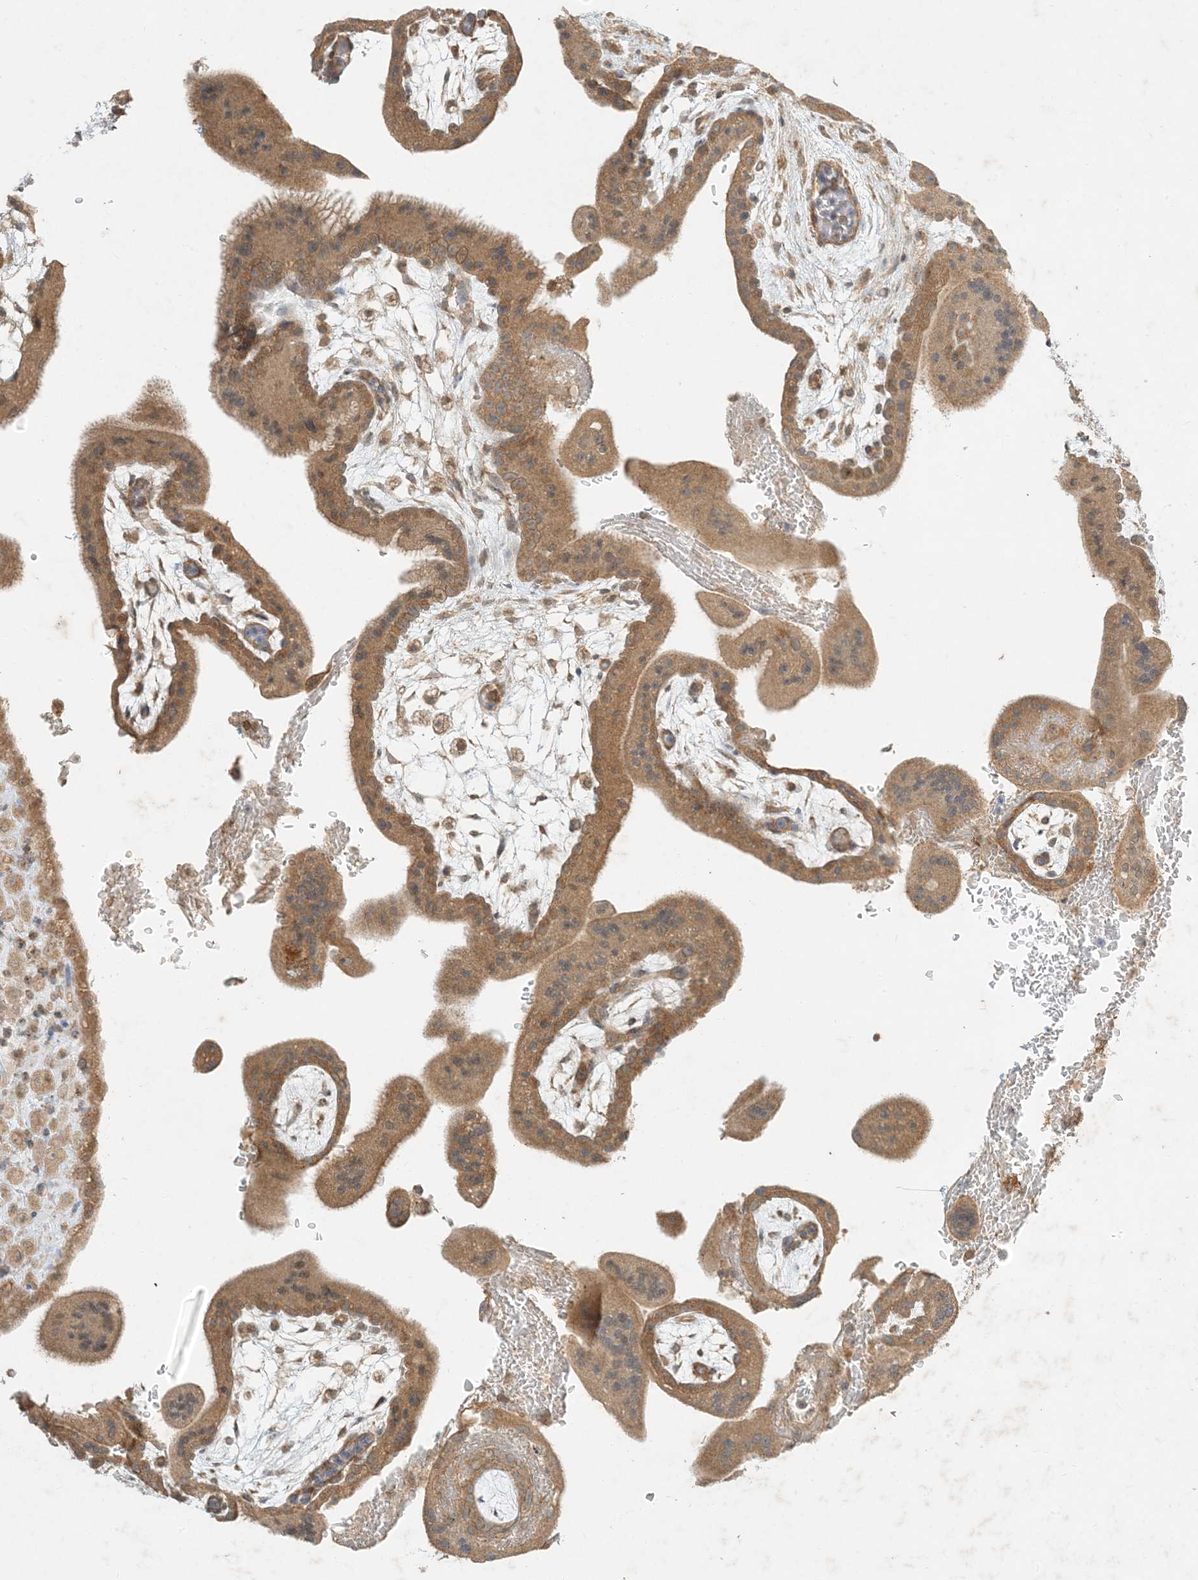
{"staining": {"intensity": "moderate", "quantity": ">75%", "location": "cytoplasmic/membranous"}, "tissue": "placenta", "cell_type": "Decidual cells", "image_type": "normal", "snomed": [{"axis": "morphology", "description": "Normal tissue, NOS"}, {"axis": "topography", "description": "Placenta"}], "caption": "Decidual cells show medium levels of moderate cytoplasmic/membranous expression in about >75% of cells in normal human placenta. (Stains: DAB (3,3'-diaminobenzidine) in brown, nuclei in blue, Microscopy: brightfield microscopy at high magnification).", "gene": "MCOLN1", "patient": {"sex": "female", "age": 35}}